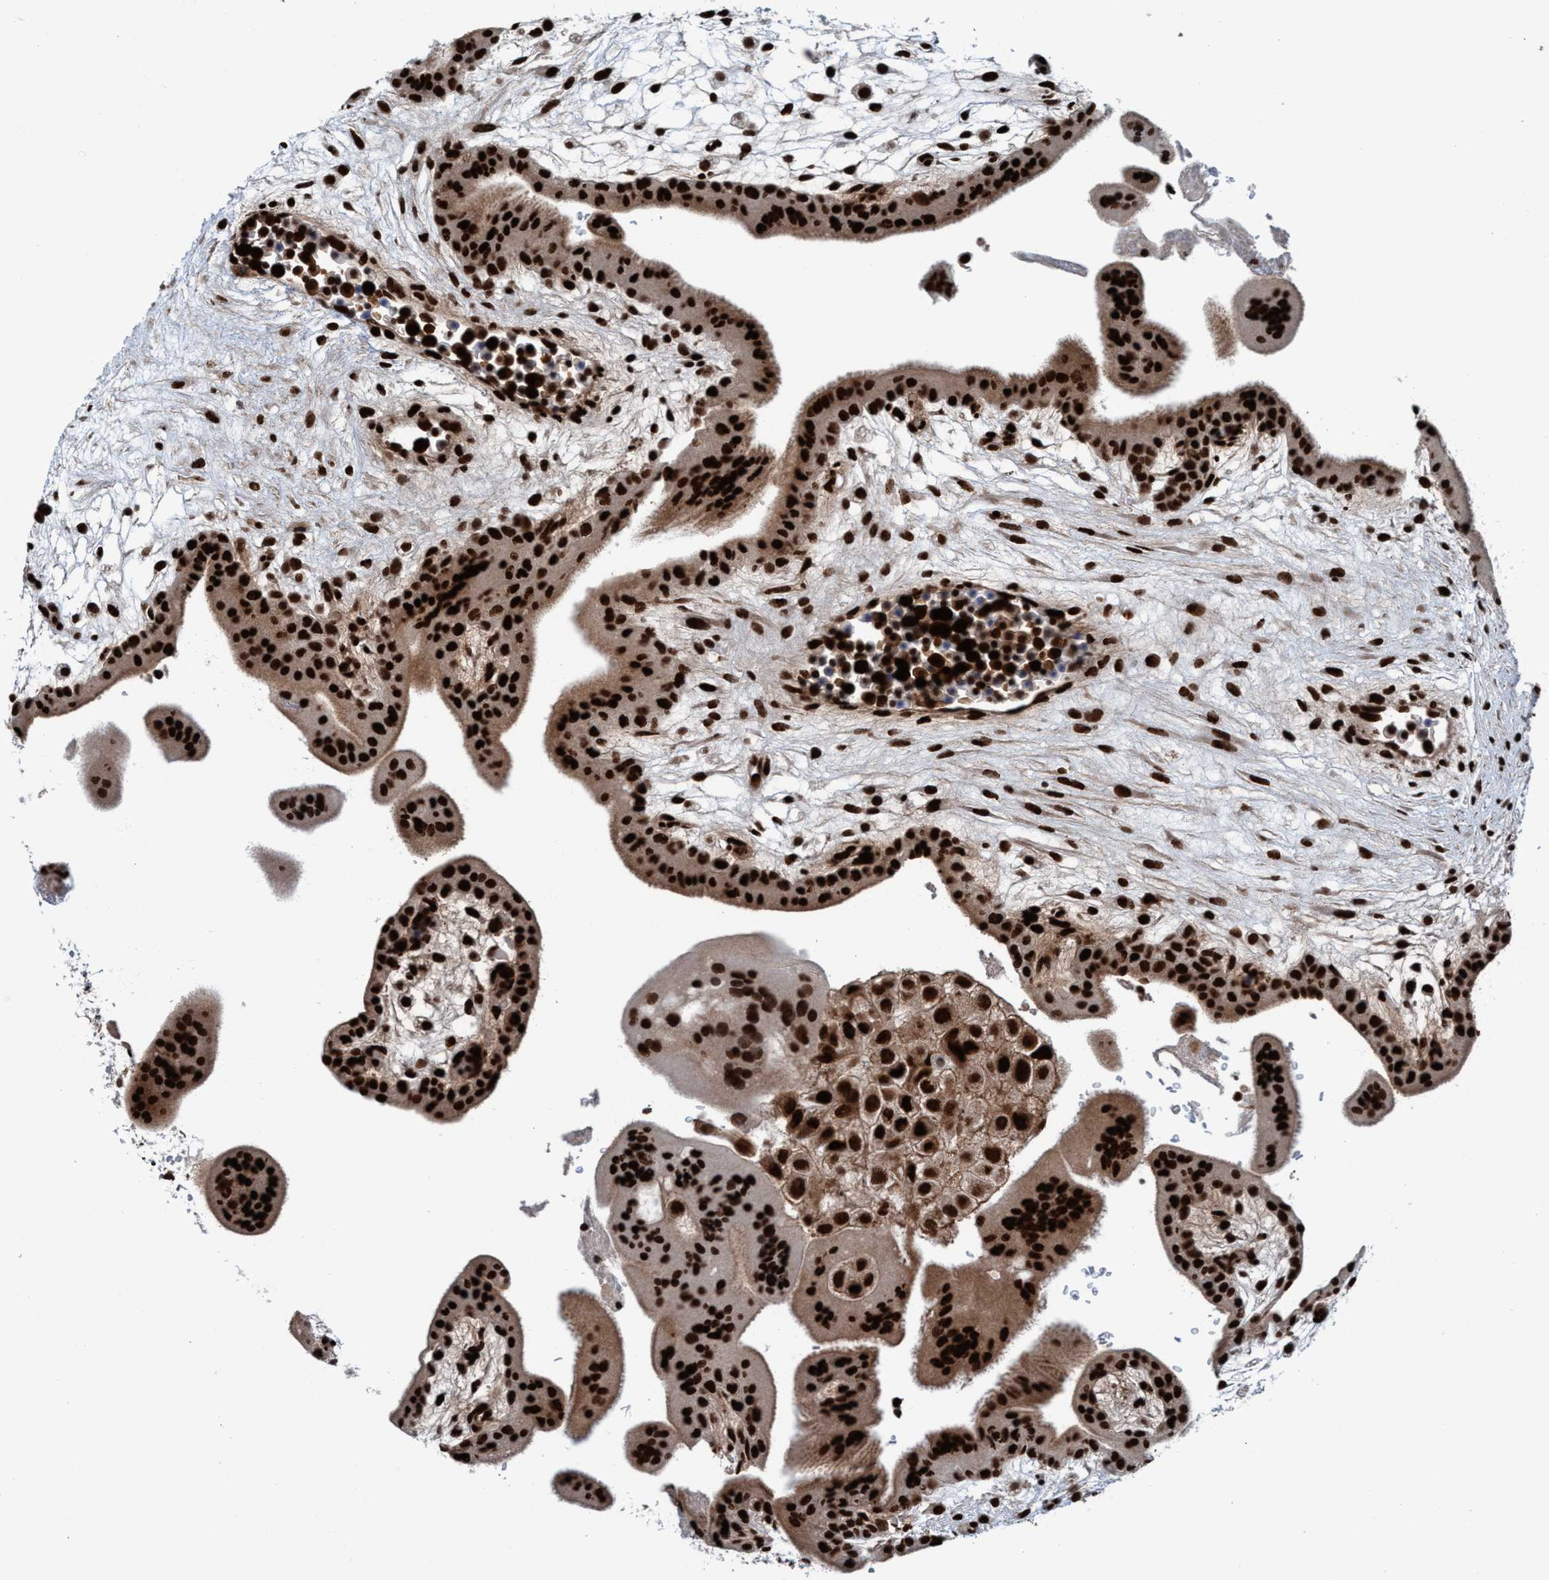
{"staining": {"intensity": "strong", "quantity": ">75%", "location": "cytoplasmic/membranous,nuclear"}, "tissue": "placenta", "cell_type": "Trophoblastic cells", "image_type": "normal", "snomed": [{"axis": "morphology", "description": "Normal tissue, NOS"}, {"axis": "topography", "description": "Placenta"}], "caption": "Strong cytoplasmic/membranous,nuclear staining is present in about >75% of trophoblastic cells in normal placenta.", "gene": "TOPBP1", "patient": {"sex": "female", "age": 35}}